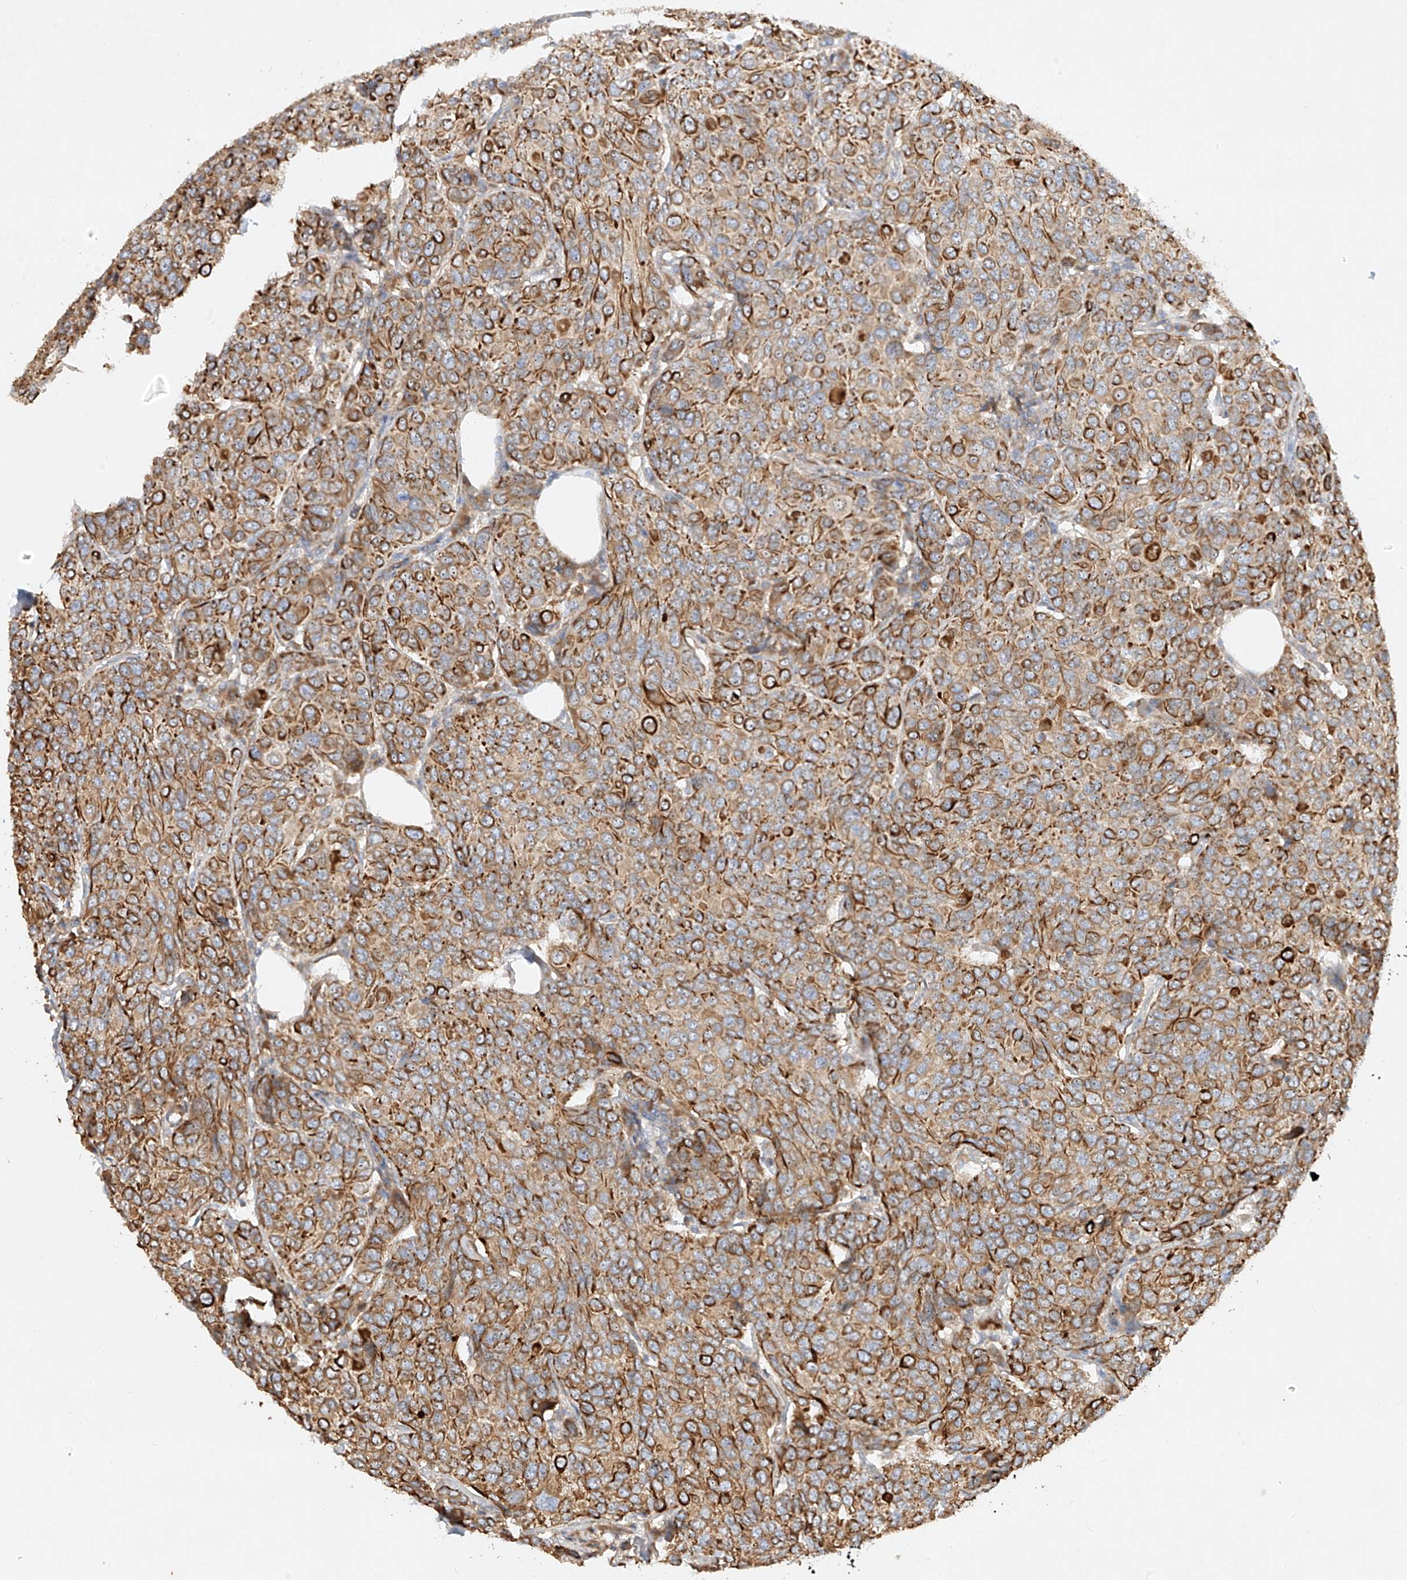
{"staining": {"intensity": "strong", "quantity": "25%-75%", "location": "cytoplasmic/membranous"}, "tissue": "breast cancer", "cell_type": "Tumor cells", "image_type": "cancer", "snomed": [{"axis": "morphology", "description": "Duct carcinoma"}, {"axis": "topography", "description": "Breast"}], "caption": "Immunohistochemical staining of breast cancer (infiltrating ductal carcinoma) exhibits strong cytoplasmic/membranous protein expression in approximately 25%-75% of tumor cells.", "gene": "KPNA7", "patient": {"sex": "female", "age": 55}}